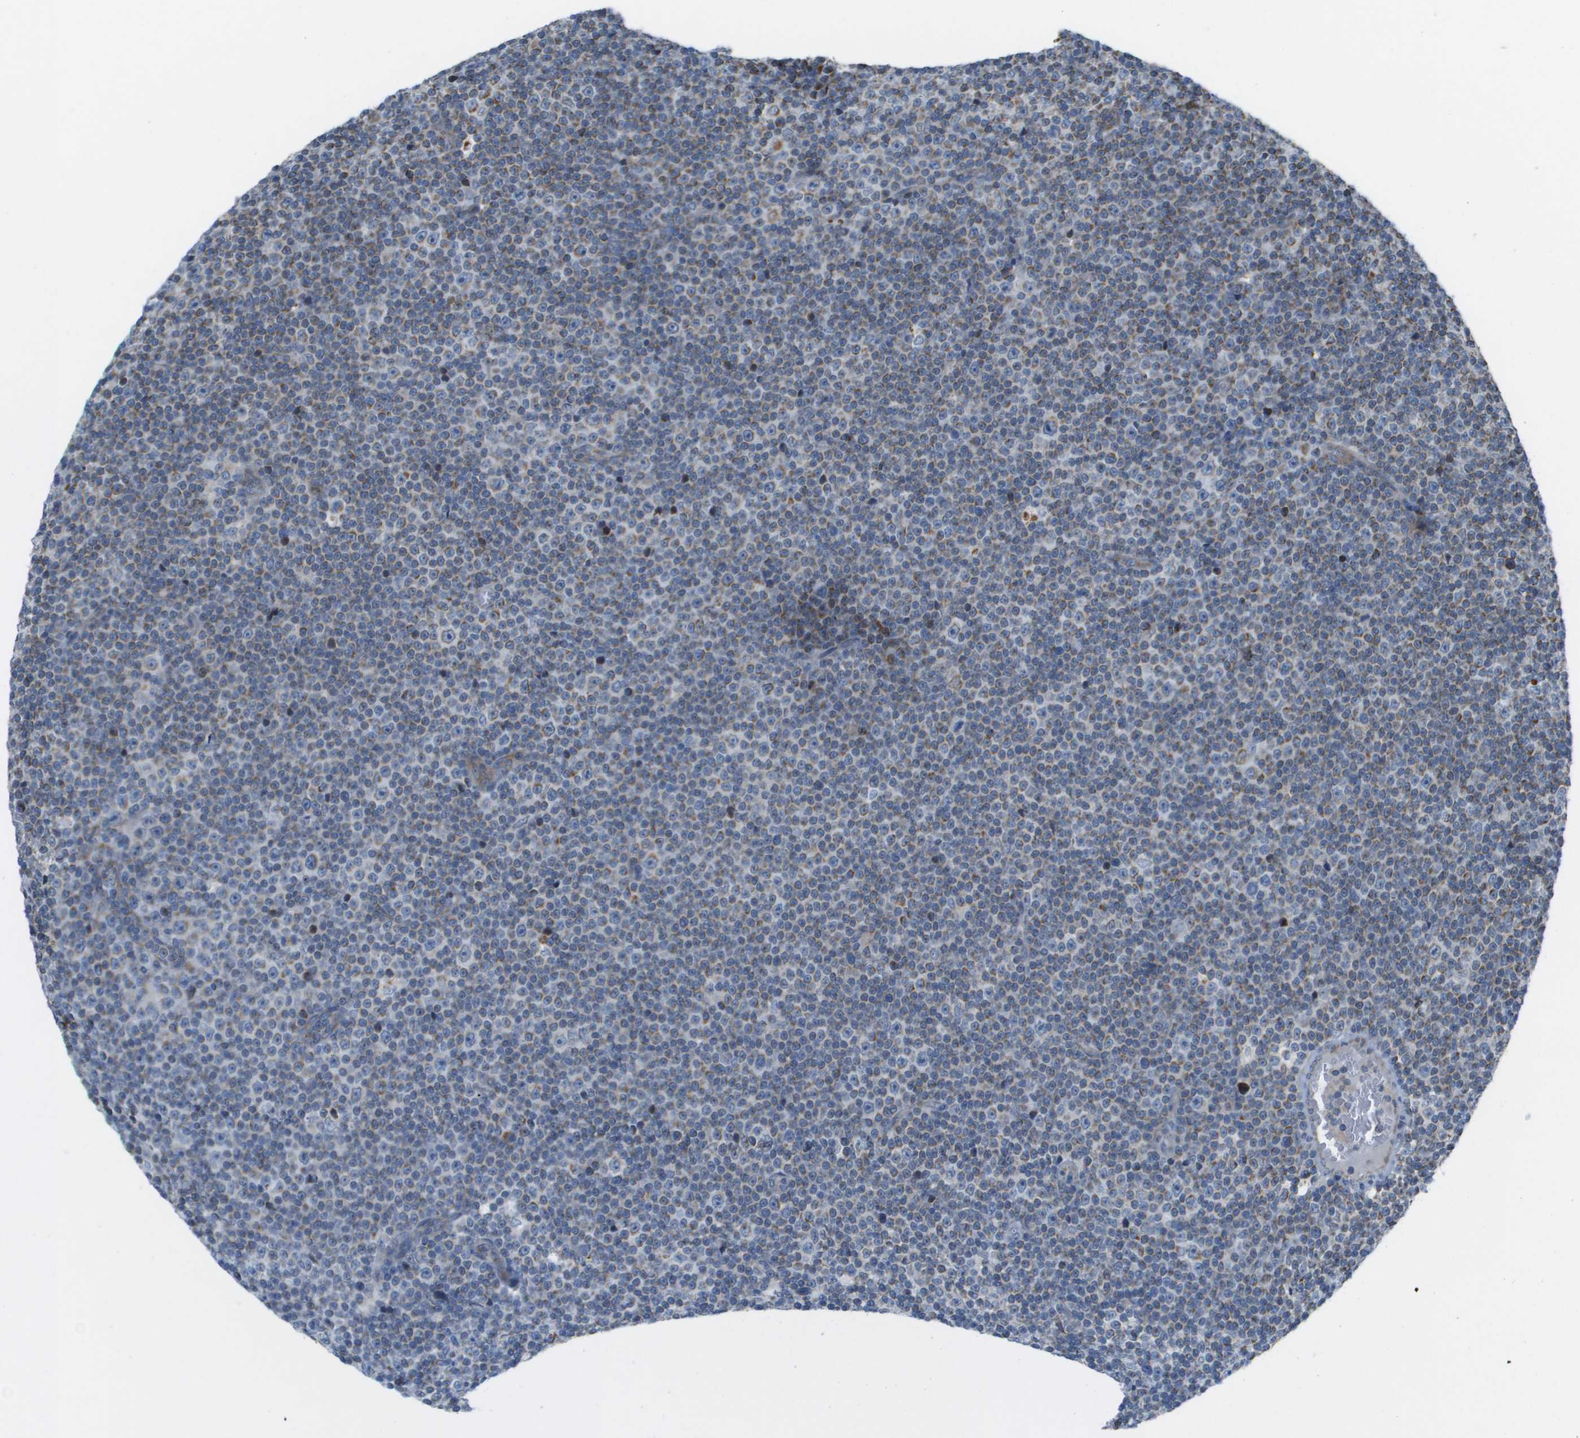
{"staining": {"intensity": "moderate", "quantity": "<25%", "location": "cytoplasmic/membranous"}, "tissue": "lymphoma", "cell_type": "Tumor cells", "image_type": "cancer", "snomed": [{"axis": "morphology", "description": "Malignant lymphoma, non-Hodgkin's type, Low grade"}, {"axis": "topography", "description": "Lymph node"}], "caption": "Immunohistochemistry staining of lymphoma, which exhibits low levels of moderate cytoplasmic/membranous staining in about <25% of tumor cells indicating moderate cytoplasmic/membranous protein expression. The staining was performed using DAB (brown) for protein detection and nuclei were counterstained in hematoxylin (blue).", "gene": "GALNT6", "patient": {"sex": "female", "age": 67}}